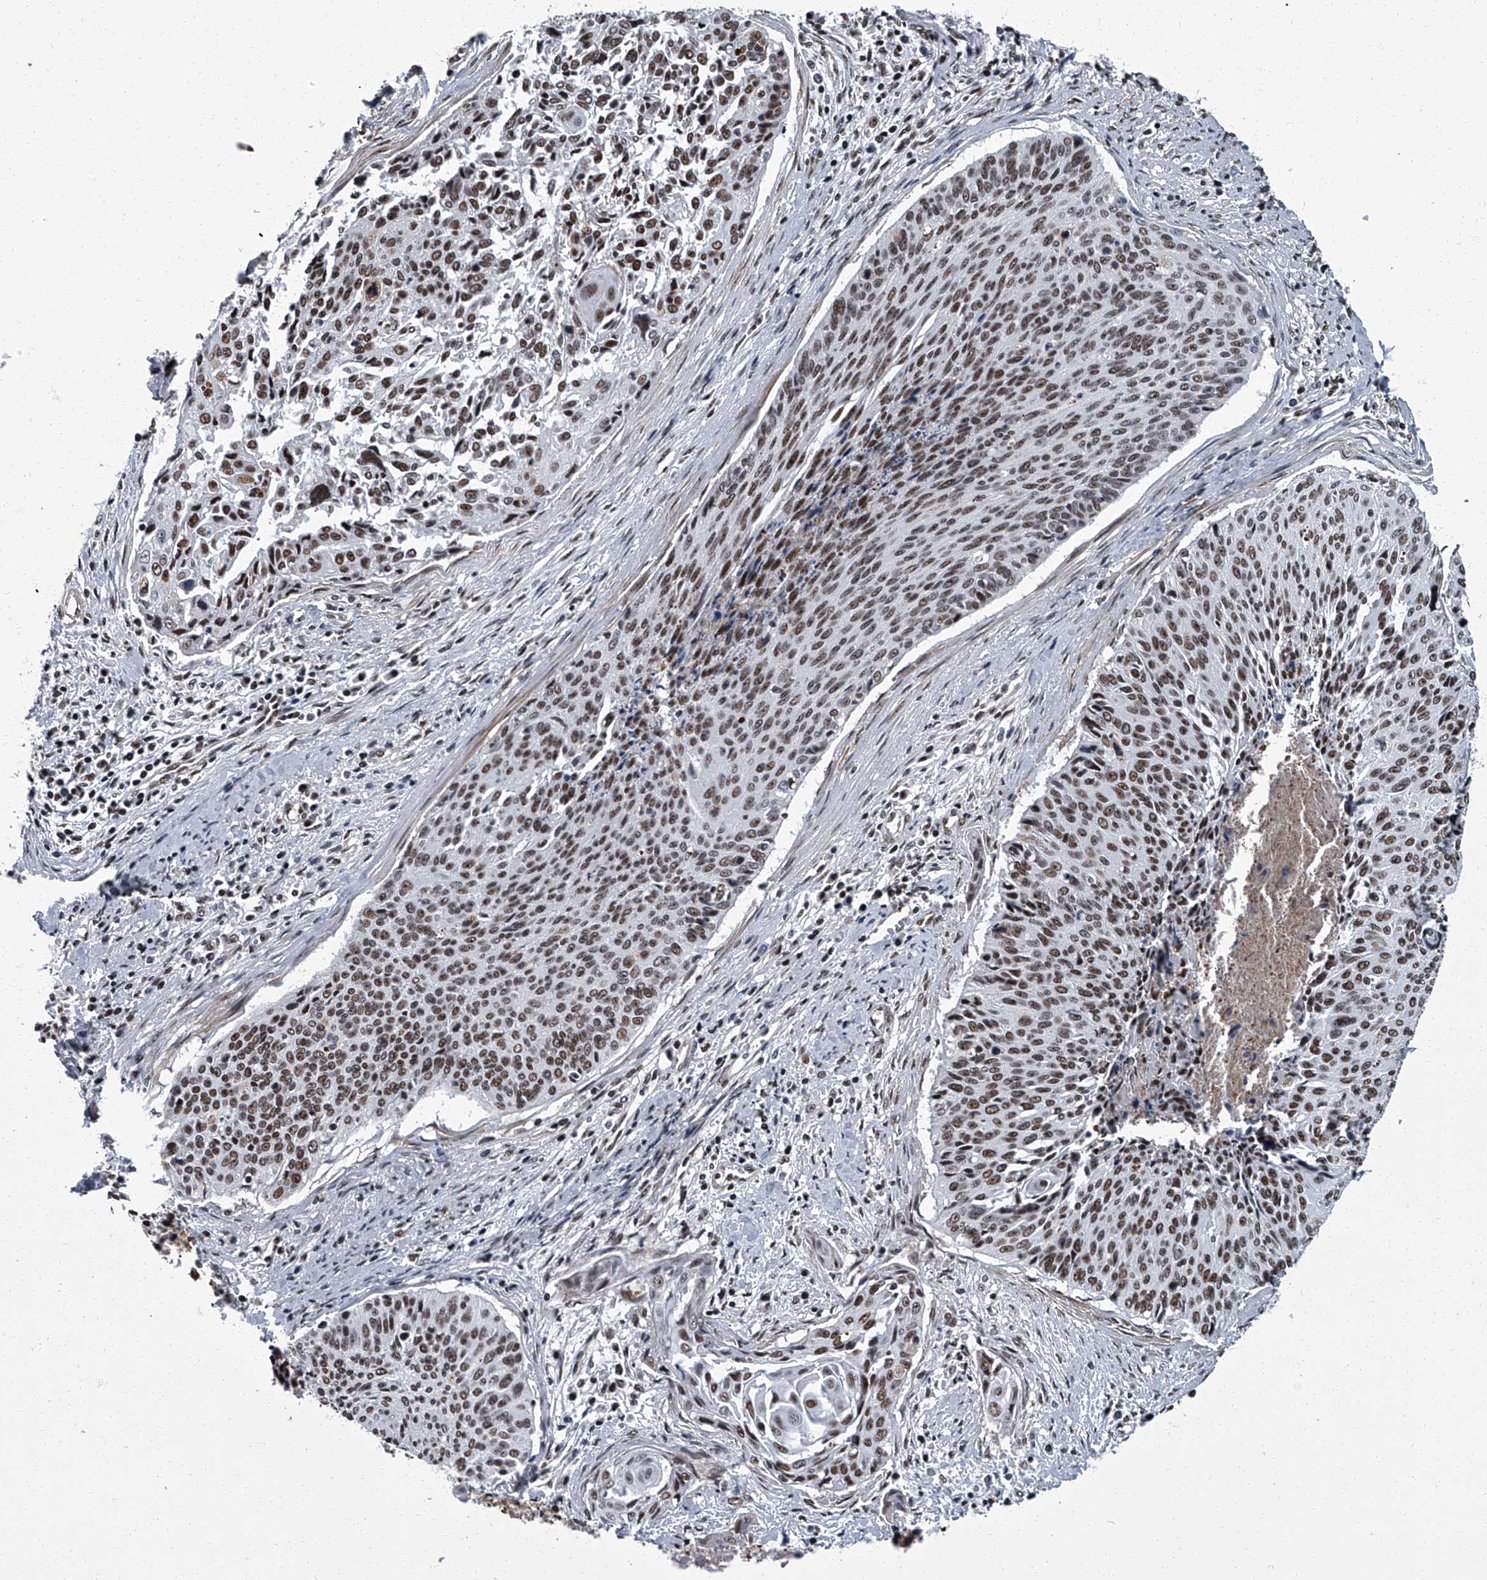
{"staining": {"intensity": "moderate", "quantity": ">75%", "location": "nuclear"}, "tissue": "cervical cancer", "cell_type": "Tumor cells", "image_type": "cancer", "snomed": [{"axis": "morphology", "description": "Squamous cell carcinoma, NOS"}, {"axis": "topography", "description": "Cervix"}], "caption": "Cervical cancer (squamous cell carcinoma) stained with a protein marker demonstrates moderate staining in tumor cells.", "gene": "ZNF518B", "patient": {"sex": "female", "age": 55}}